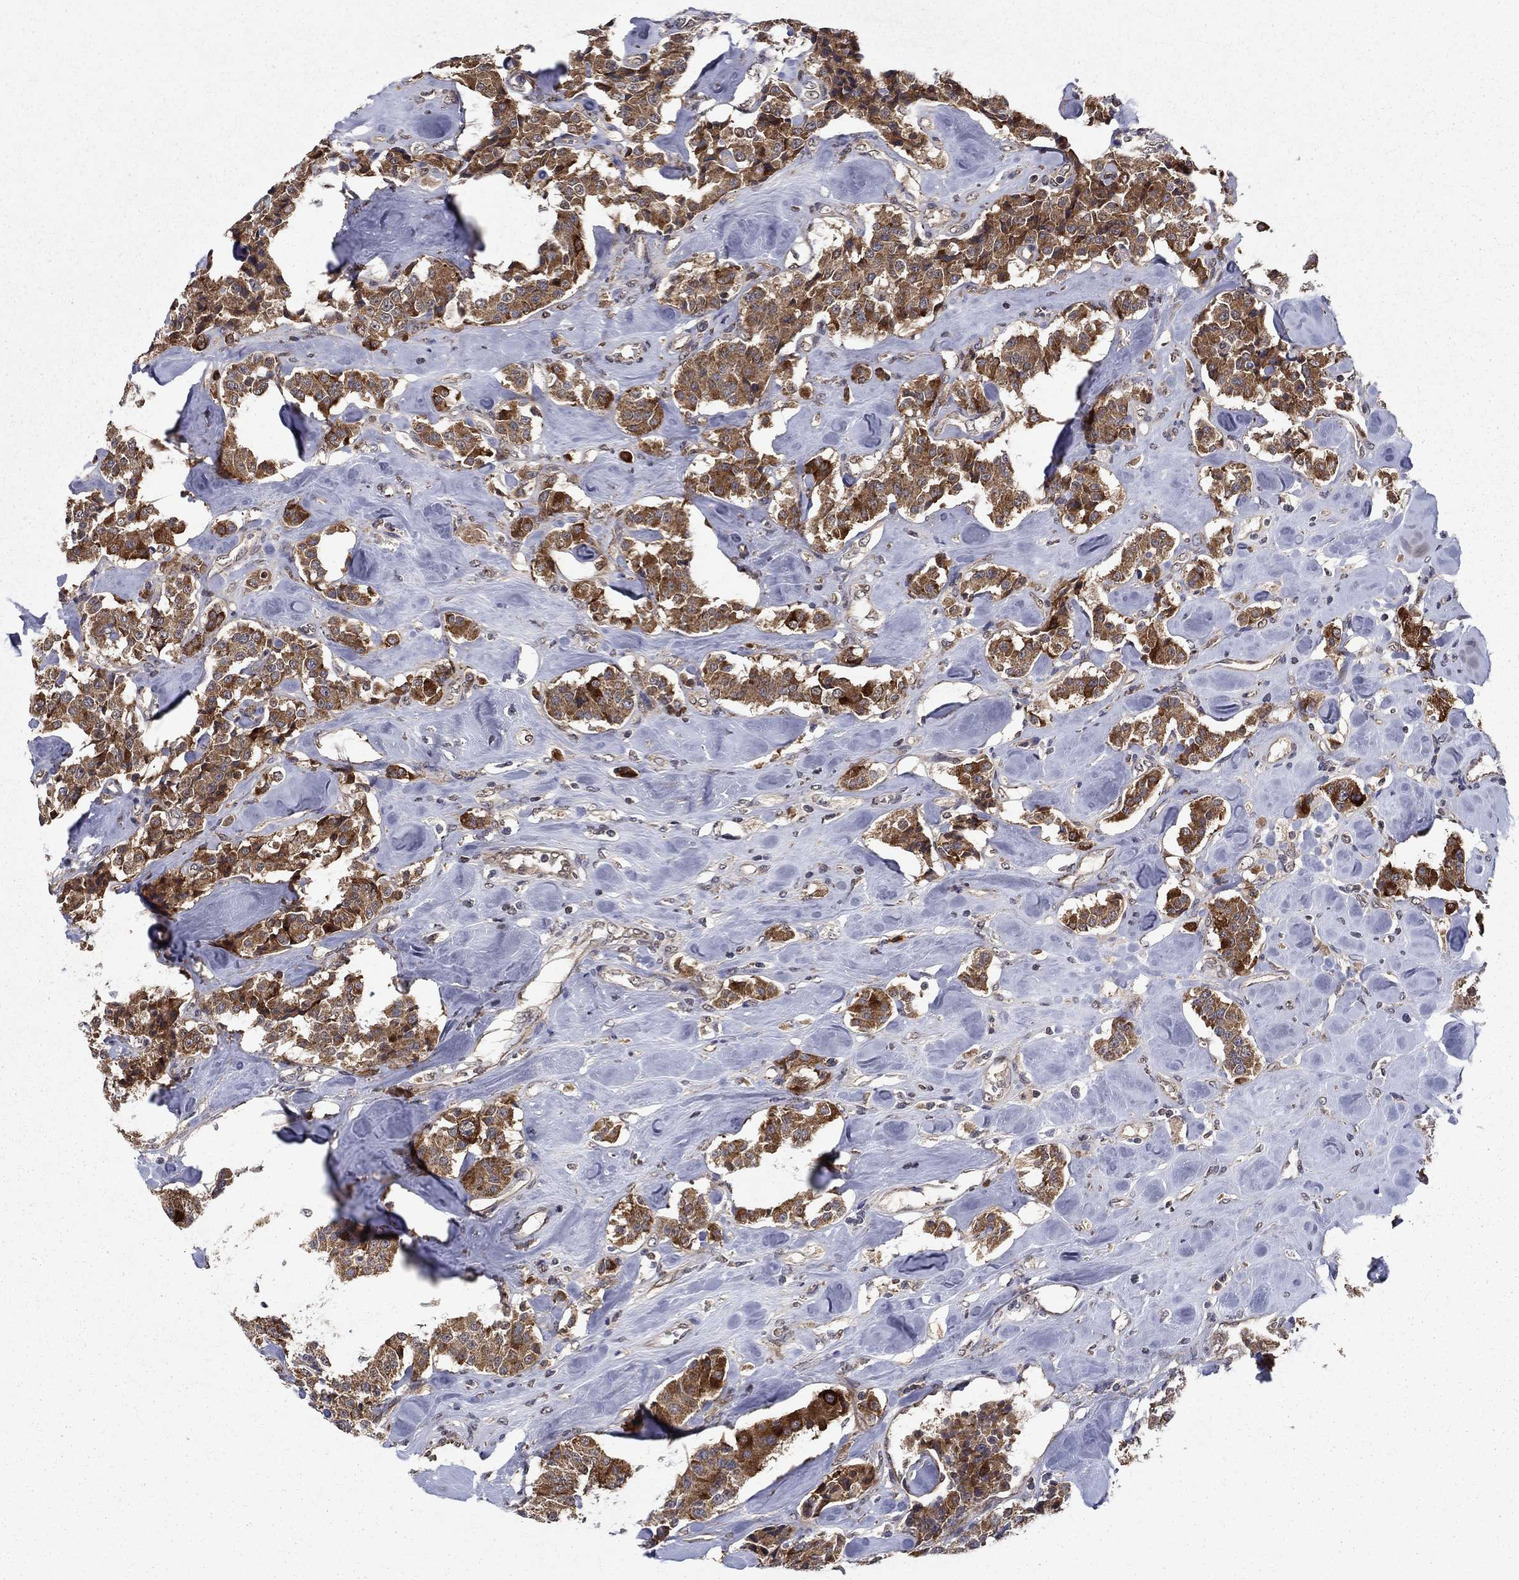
{"staining": {"intensity": "strong", "quantity": ">75%", "location": "cytoplasmic/membranous"}, "tissue": "carcinoid", "cell_type": "Tumor cells", "image_type": "cancer", "snomed": [{"axis": "morphology", "description": "Carcinoid, malignant, NOS"}, {"axis": "topography", "description": "Pancreas"}], "caption": "A high-resolution histopathology image shows IHC staining of malignant carcinoid, which exhibits strong cytoplasmic/membranous staining in about >75% of tumor cells. The protein is shown in brown color, while the nuclei are stained blue.", "gene": "SLC2A13", "patient": {"sex": "male", "age": 41}}